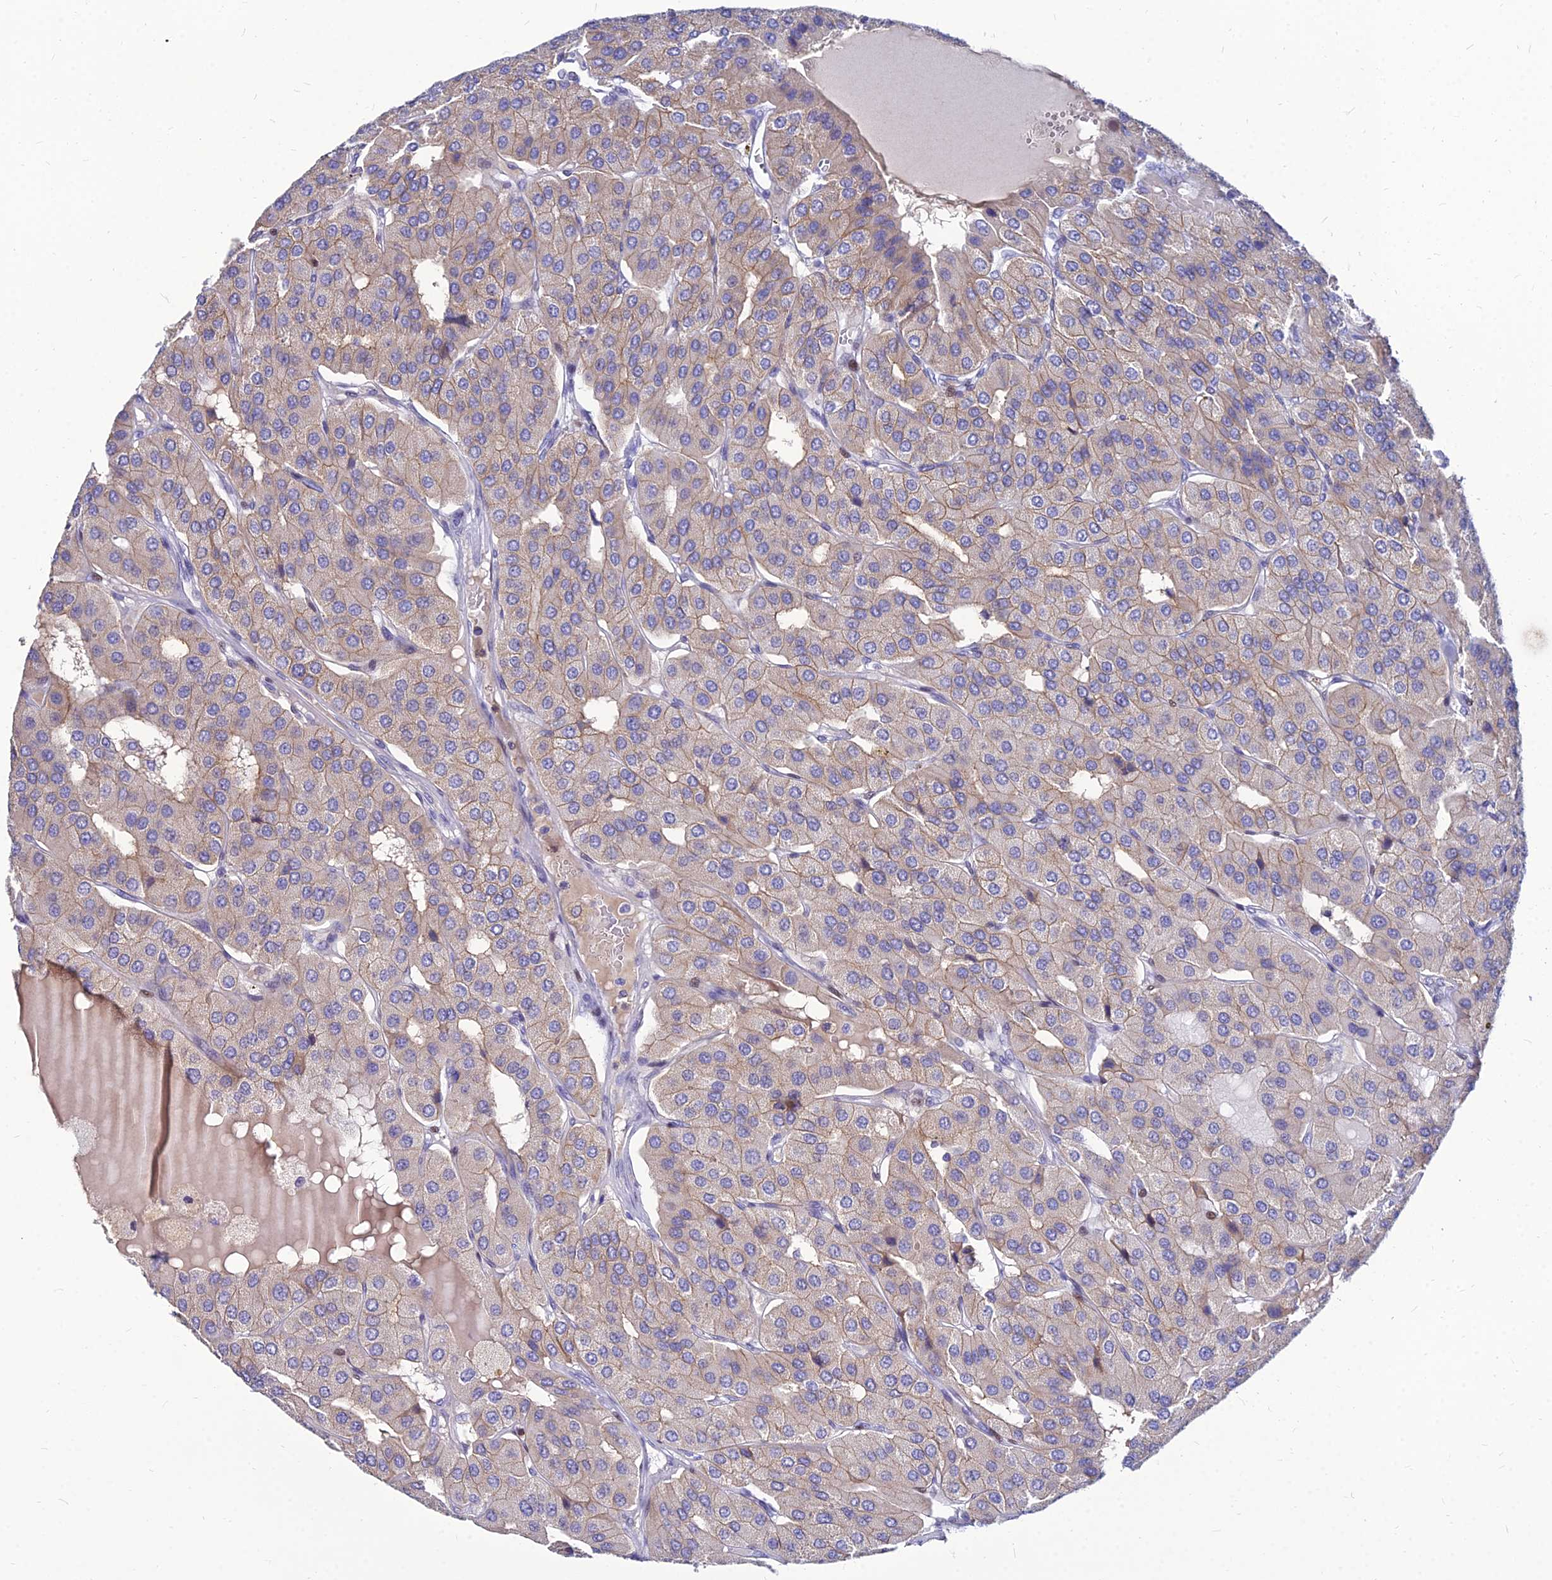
{"staining": {"intensity": "weak", "quantity": ">75%", "location": "cytoplasmic/membranous"}, "tissue": "parathyroid gland", "cell_type": "Glandular cells", "image_type": "normal", "snomed": [{"axis": "morphology", "description": "Normal tissue, NOS"}, {"axis": "morphology", "description": "Adenoma, NOS"}, {"axis": "topography", "description": "Parathyroid gland"}], "caption": "Human parathyroid gland stained for a protein (brown) exhibits weak cytoplasmic/membranous positive expression in about >75% of glandular cells.", "gene": "GOLGA6A", "patient": {"sex": "female", "age": 86}}